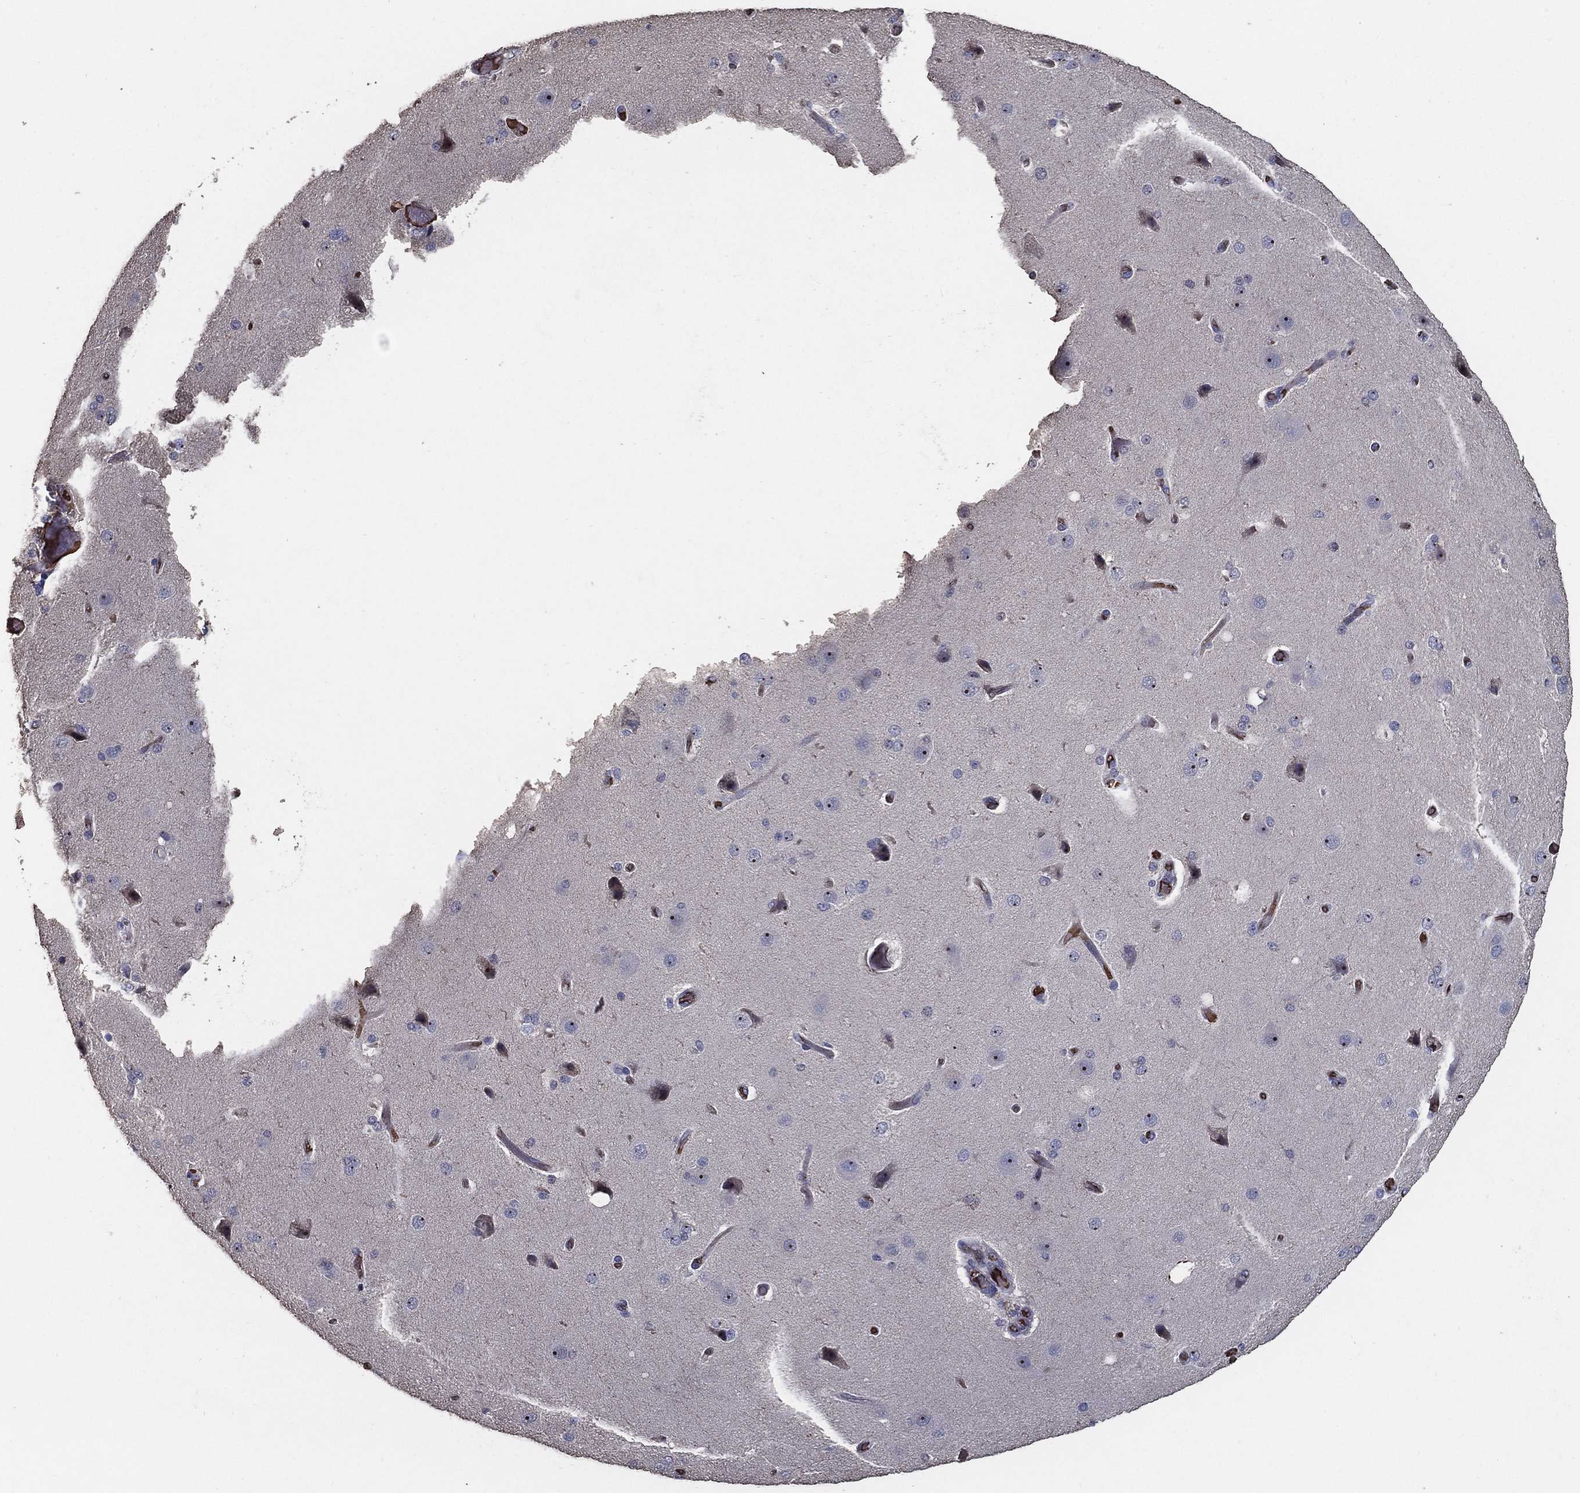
{"staining": {"intensity": "negative", "quantity": "none", "location": "none"}, "tissue": "cerebral cortex", "cell_type": "Endothelial cells", "image_type": "normal", "snomed": [{"axis": "morphology", "description": "Normal tissue, NOS"}, {"axis": "morphology", "description": "Glioma, malignant, High grade"}, {"axis": "topography", "description": "Cerebral cortex"}], "caption": "The IHC image has no significant positivity in endothelial cells of cerebral cortex.", "gene": "EFNA1", "patient": {"sex": "male", "age": 77}}